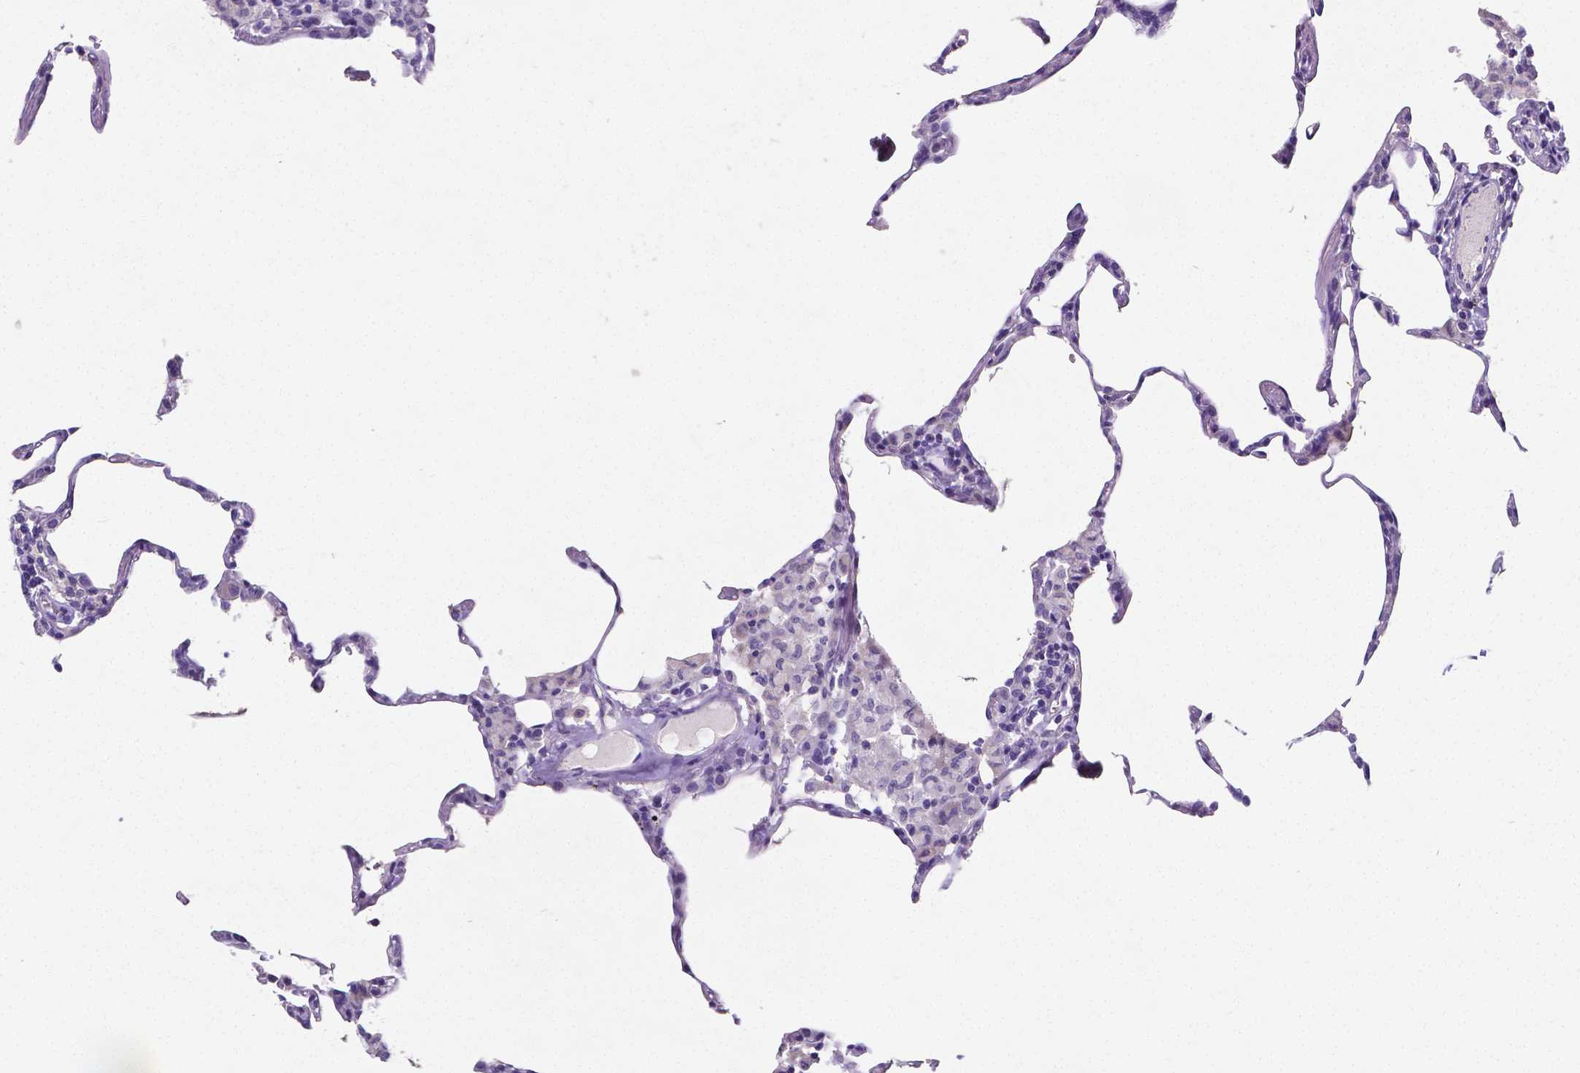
{"staining": {"intensity": "negative", "quantity": "none", "location": "none"}, "tissue": "lung", "cell_type": "Alveolar cells", "image_type": "normal", "snomed": [{"axis": "morphology", "description": "Normal tissue, NOS"}, {"axis": "topography", "description": "Lung"}], "caption": "Alveolar cells show no significant expression in normal lung.", "gene": "SATB2", "patient": {"sex": "female", "age": 57}}